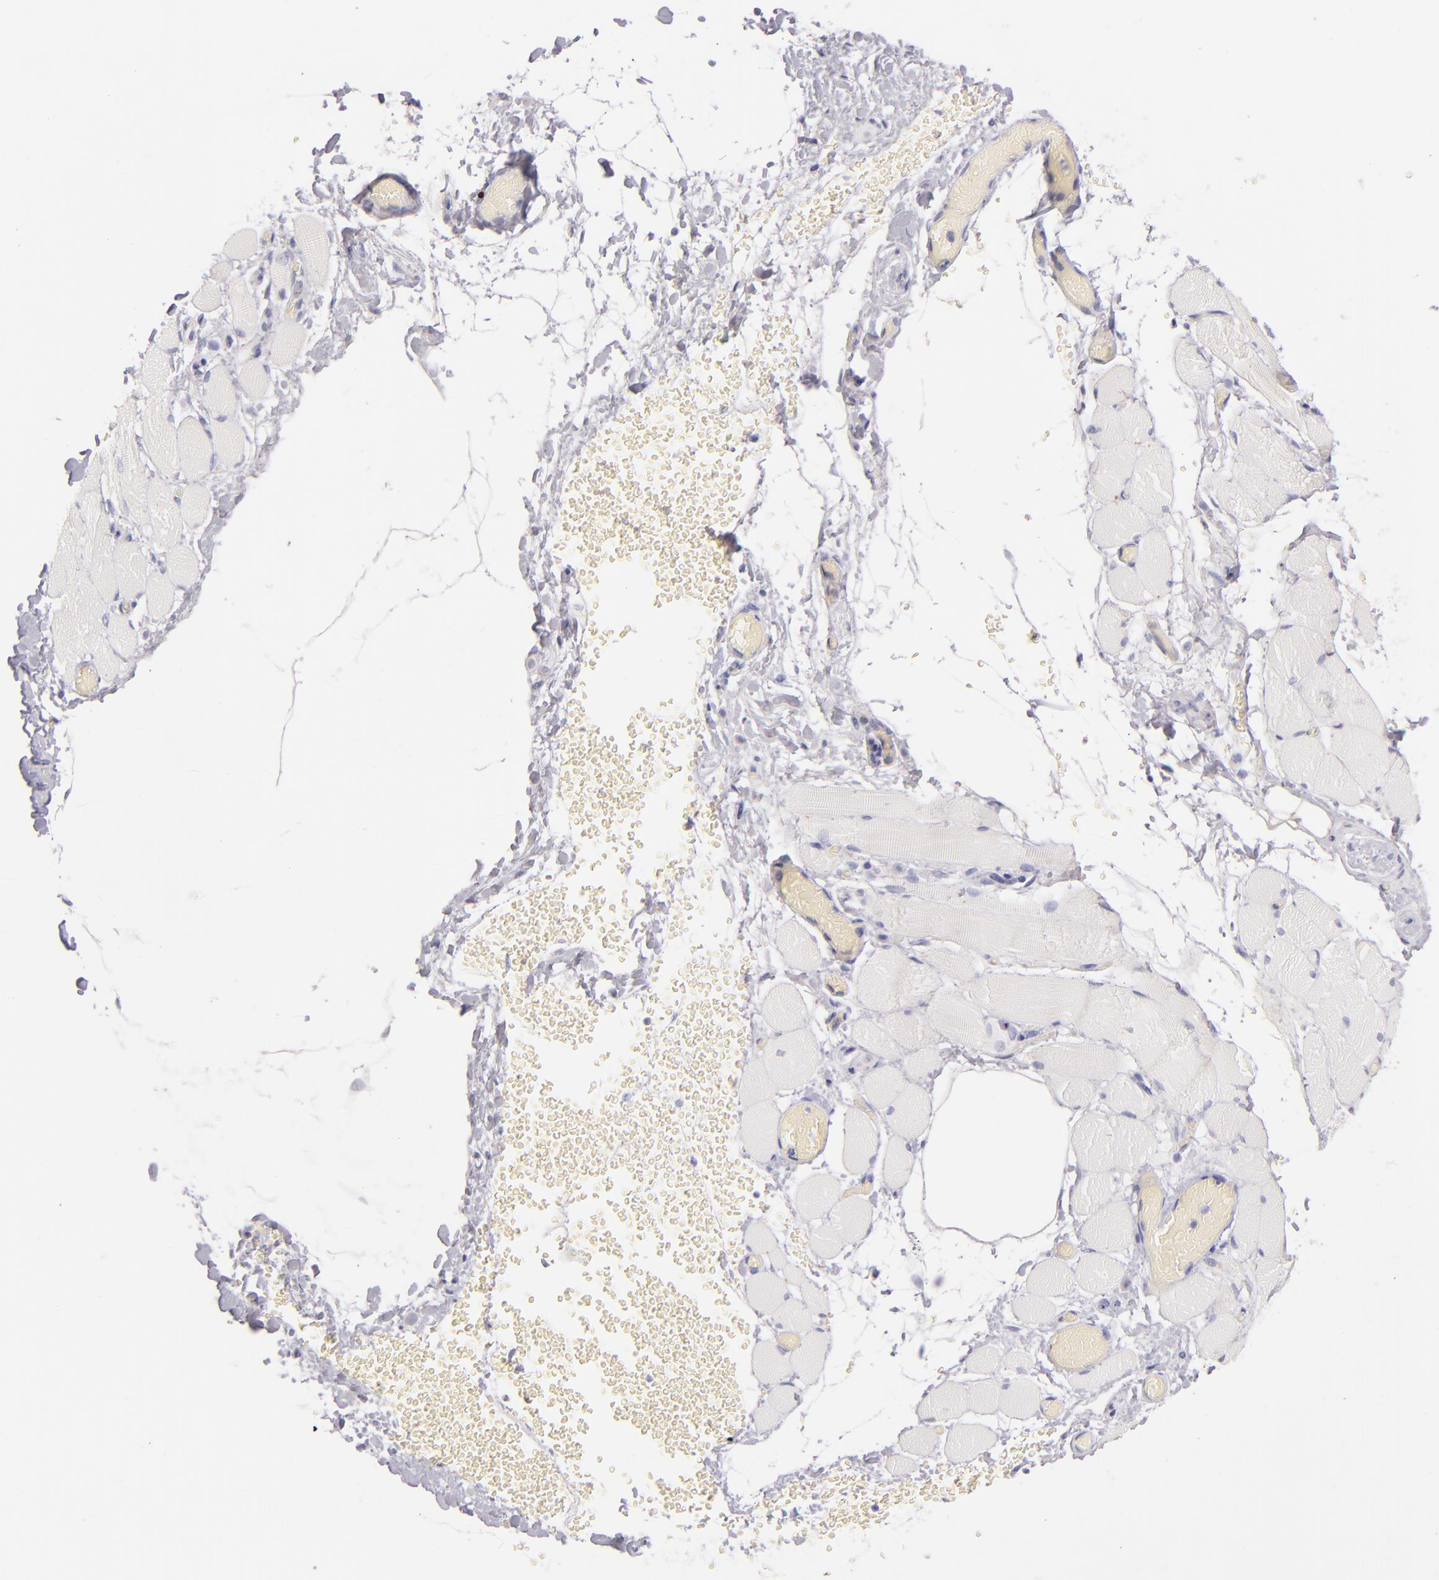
{"staining": {"intensity": "negative", "quantity": "none", "location": "none"}, "tissue": "skeletal muscle", "cell_type": "Myocytes", "image_type": "normal", "snomed": [{"axis": "morphology", "description": "Normal tissue, NOS"}, {"axis": "topography", "description": "Skeletal muscle"}, {"axis": "topography", "description": "Soft tissue"}], "caption": "IHC photomicrograph of unremarkable skeletal muscle: skeletal muscle stained with DAB (3,3'-diaminobenzidine) exhibits no significant protein staining in myocytes.", "gene": "CD207", "patient": {"sex": "female", "age": 58}}